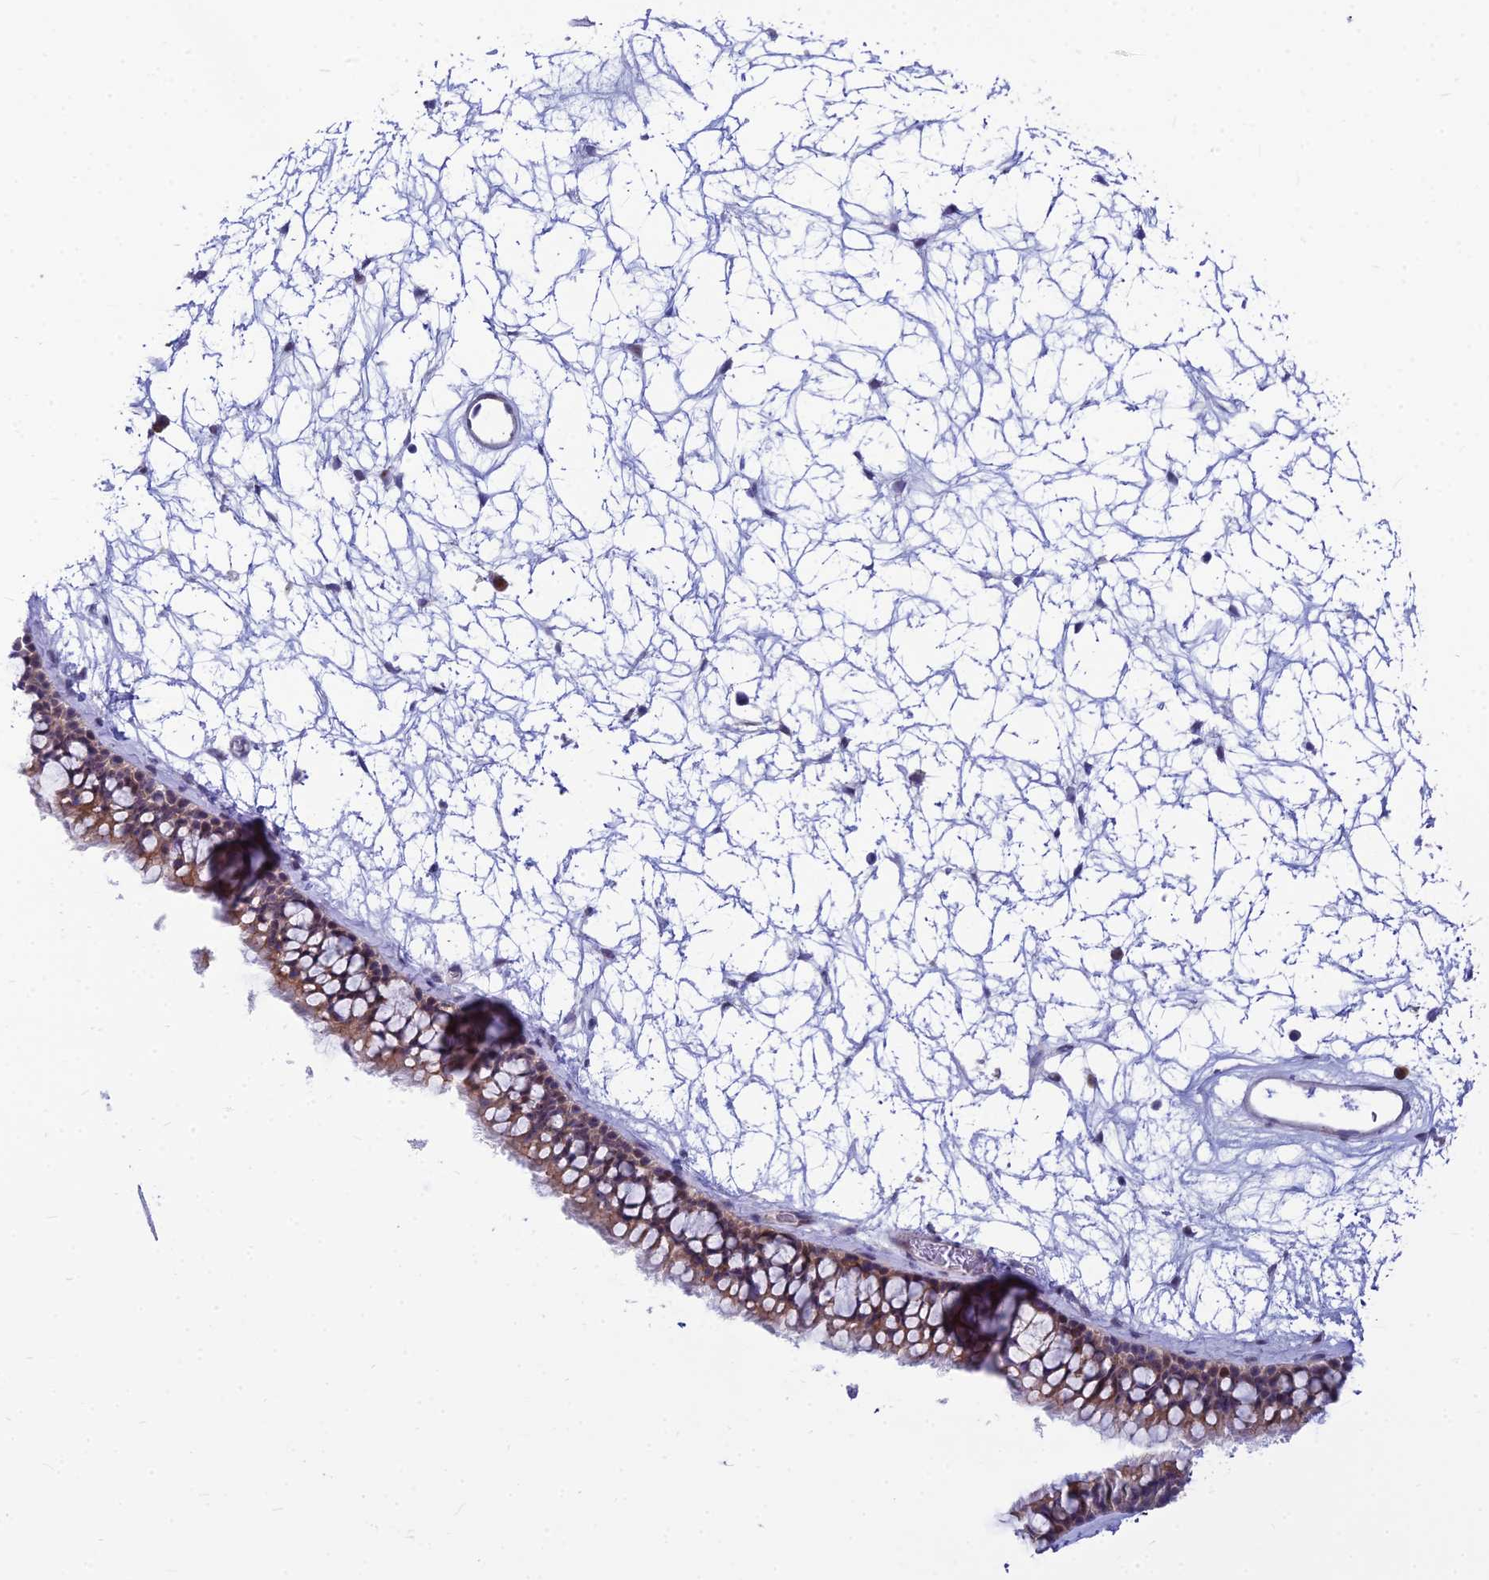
{"staining": {"intensity": "moderate", "quantity": "25%-75%", "location": "cytoplasmic/membranous,nuclear"}, "tissue": "nasopharynx", "cell_type": "Respiratory epithelial cells", "image_type": "normal", "snomed": [{"axis": "morphology", "description": "Normal tissue, NOS"}, {"axis": "topography", "description": "Nasopharynx"}], "caption": "The micrograph reveals staining of unremarkable nasopharynx, revealing moderate cytoplasmic/membranous,nuclear protein expression (brown color) within respiratory epithelial cells. The protein of interest is shown in brown color, while the nuclei are stained blue.", "gene": "ENSG00000285920", "patient": {"sex": "male", "age": 64}}